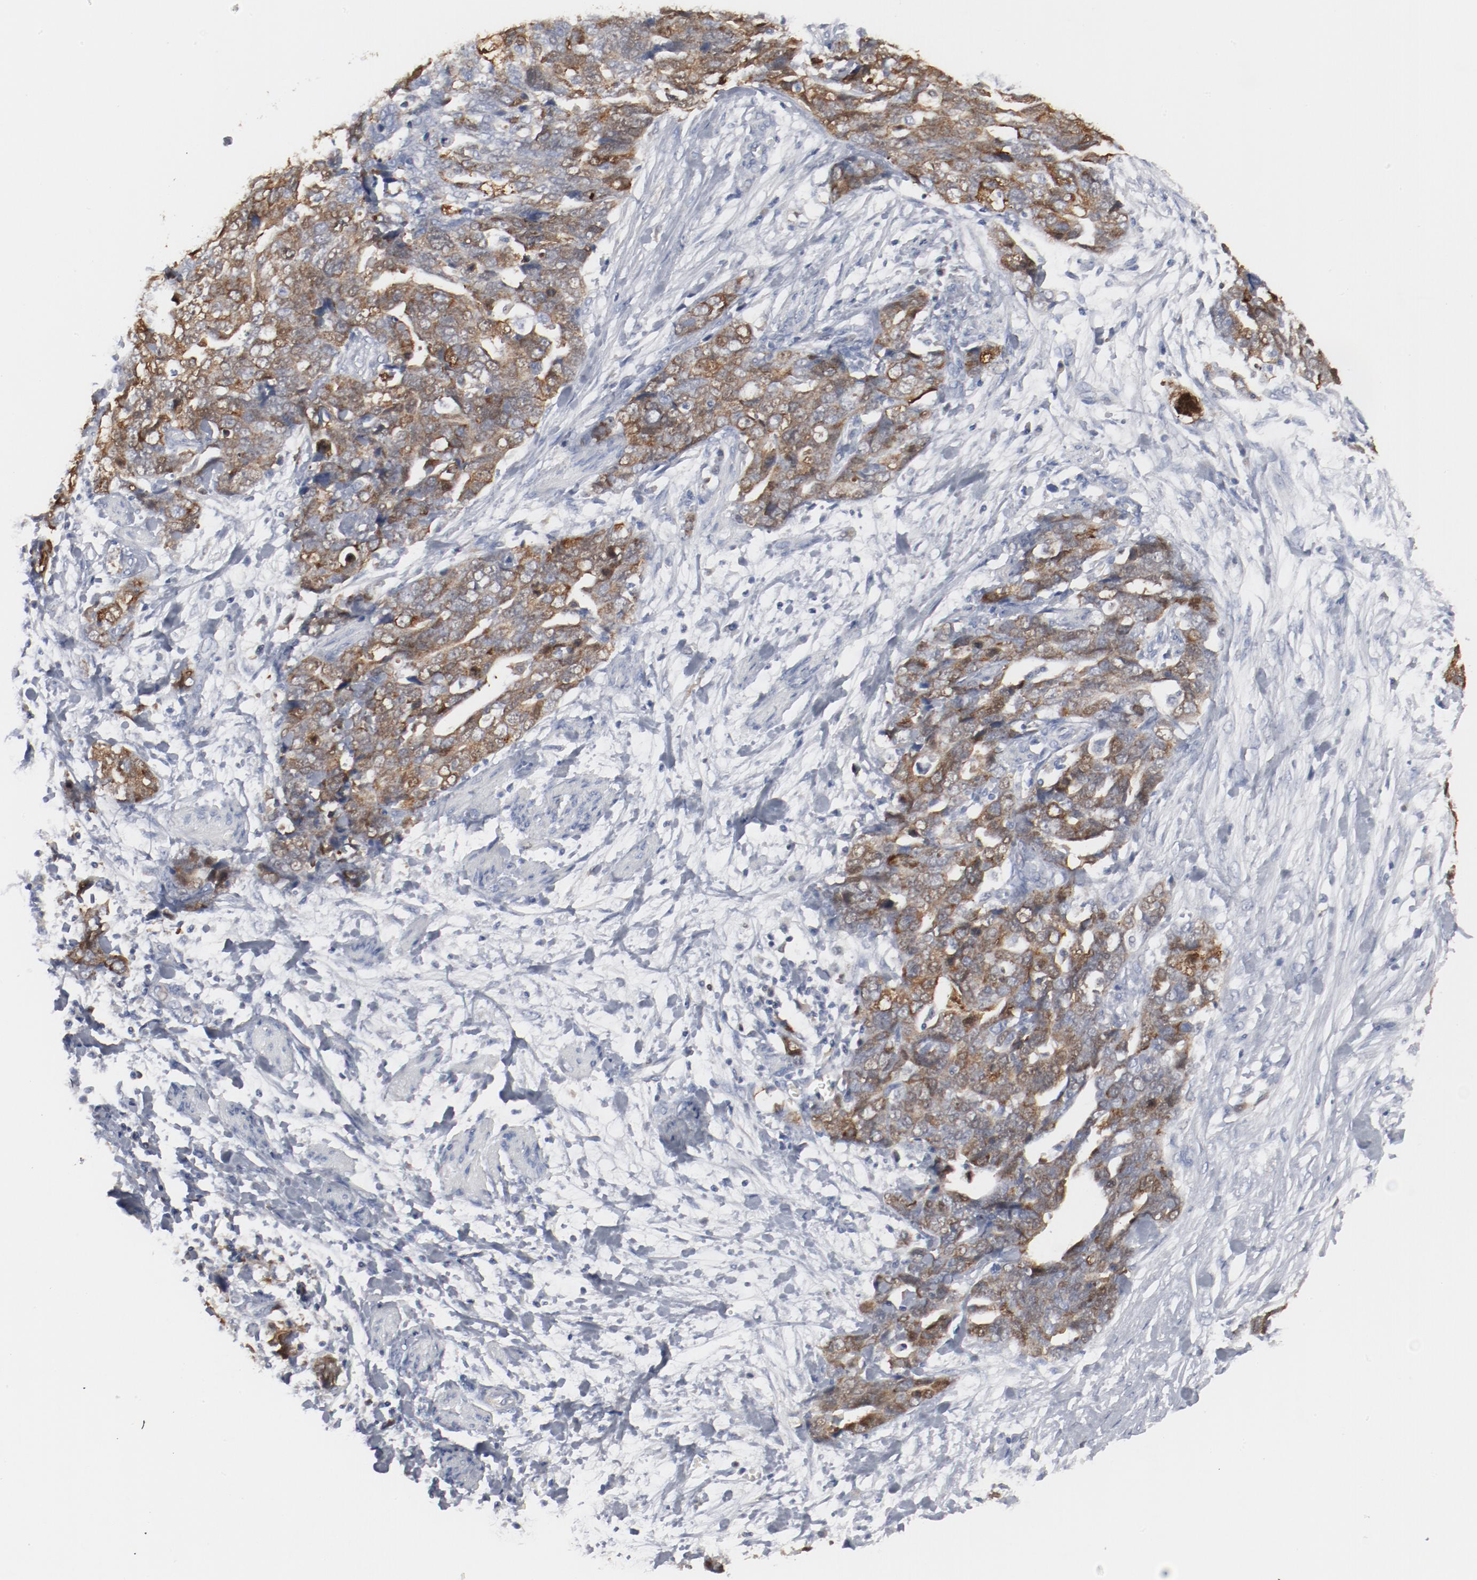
{"staining": {"intensity": "moderate", "quantity": ">75%", "location": "cytoplasmic/membranous"}, "tissue": "ovarian cancer", "cell_type": "Tumor cells", "image_type": "cancer", "snomed": [{"axis": "morphology", "description": "Normal tissue, NOS"}, {"axis": "morphology", "description": "Cystadenocarcinoma, serous, NOS"}, {"axis": "topography", "description": "Fallopian tube"}, {"axis": "topography", "description": "Ovary"}], "caption": "Immunohistochemical staining of human ovarian cancer reveals medium levels of moderate cytoplasmic/membranous protein positivity in approximately >75% of tumor cells.", "gene": "CDK1", "patient": {"sex": "female", "age": 56}}